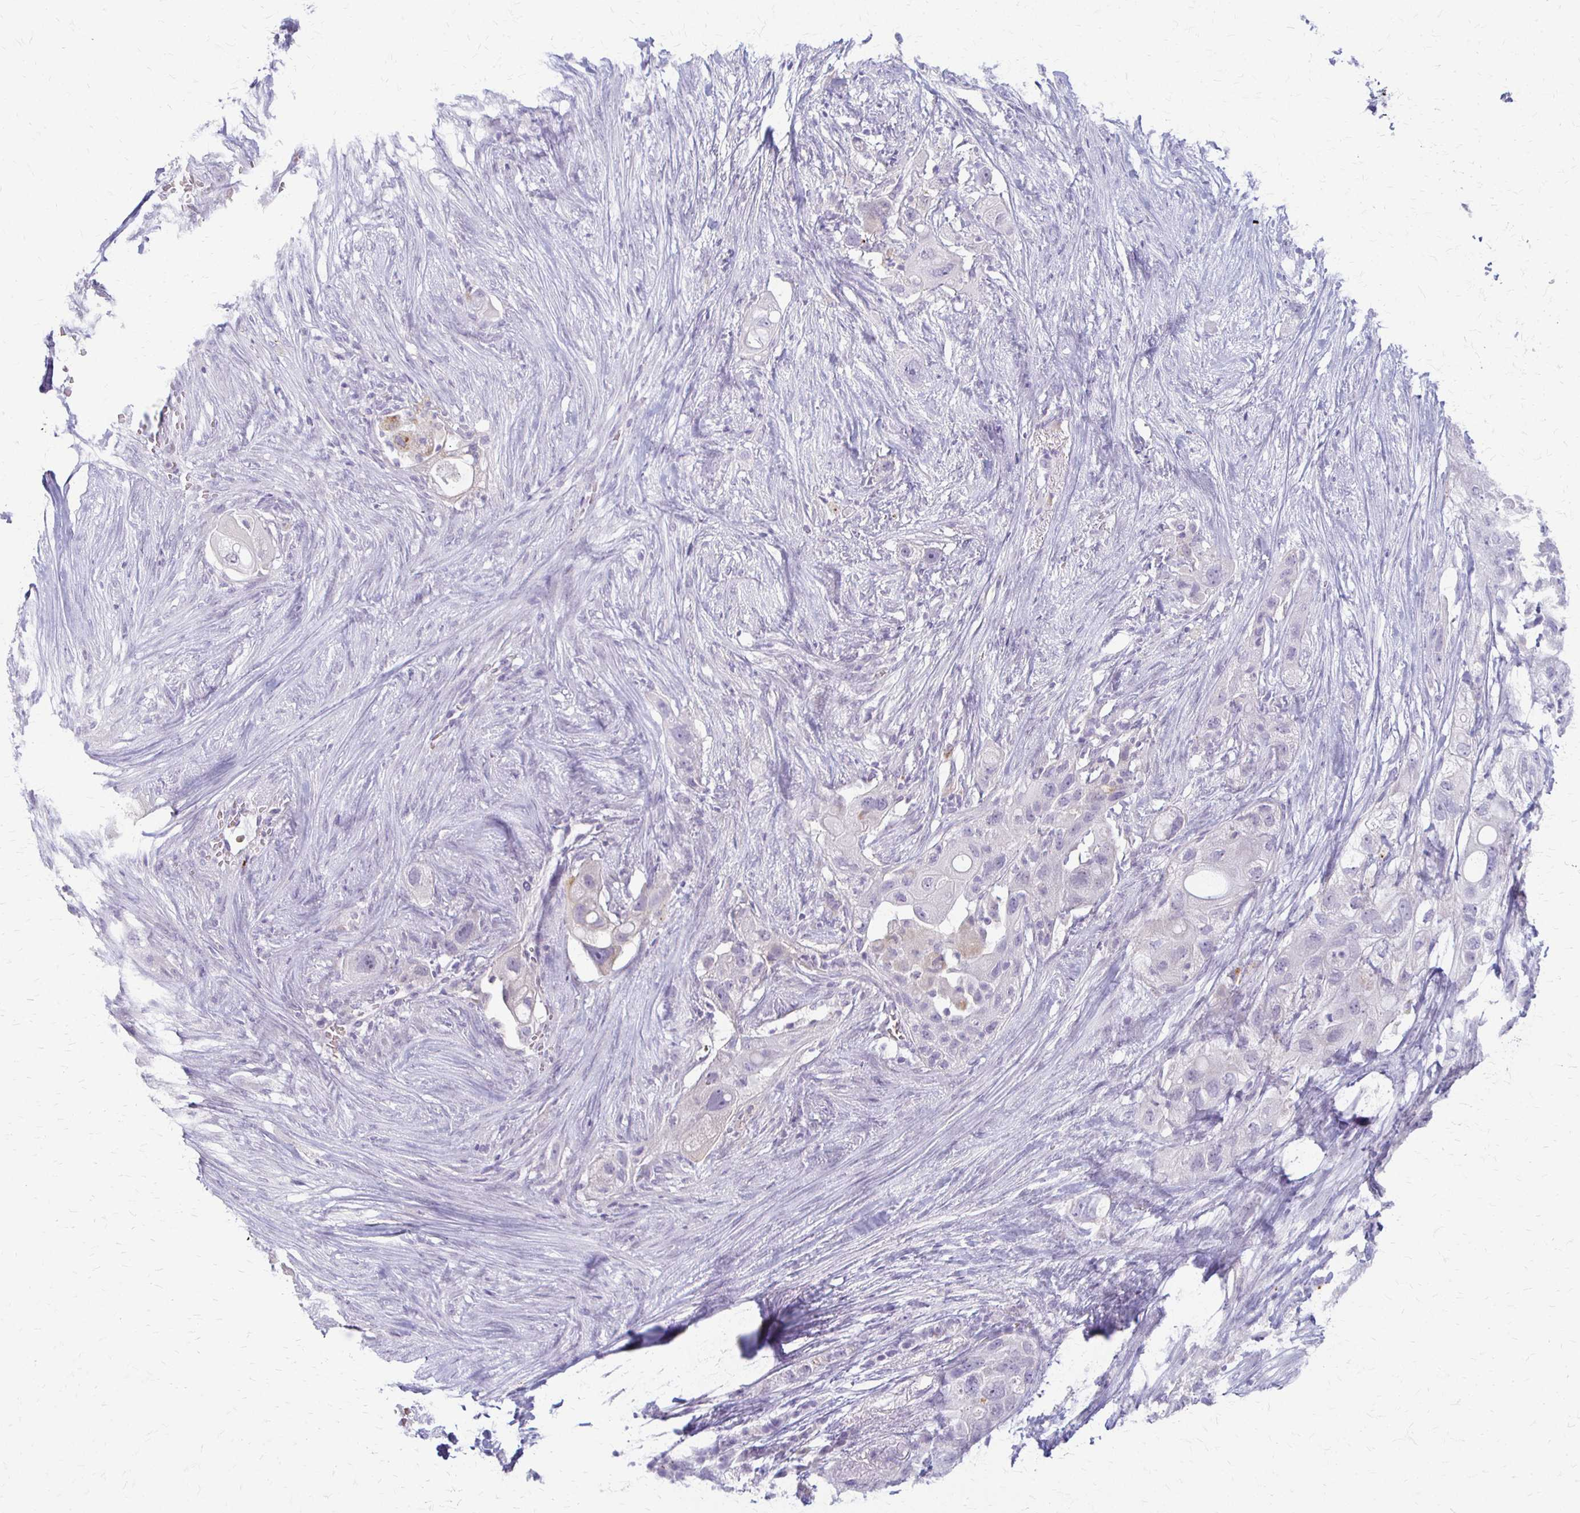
{"staining": {"intensity": "negative", "quantity": "none", "location": "none"}, "tissue": "pancreatic cancer", "cell_type": "Tumor cells", "image_type": "cancer", "snomed": [{"axis": "morphology", "description": "Adenocarcinoma, NOS"}, {"axis": "topography", "description": "Pancreas"}], "caption": "Immunohistochemistry (IHC) micrograph of neoplastic tissue: human pancreatic cancer (adenocarcinoma) stained with DAB shows no significant protein expression in tumor cells.", "gene": "ACP5", "patient": {"sex": "female", "age": 72}}